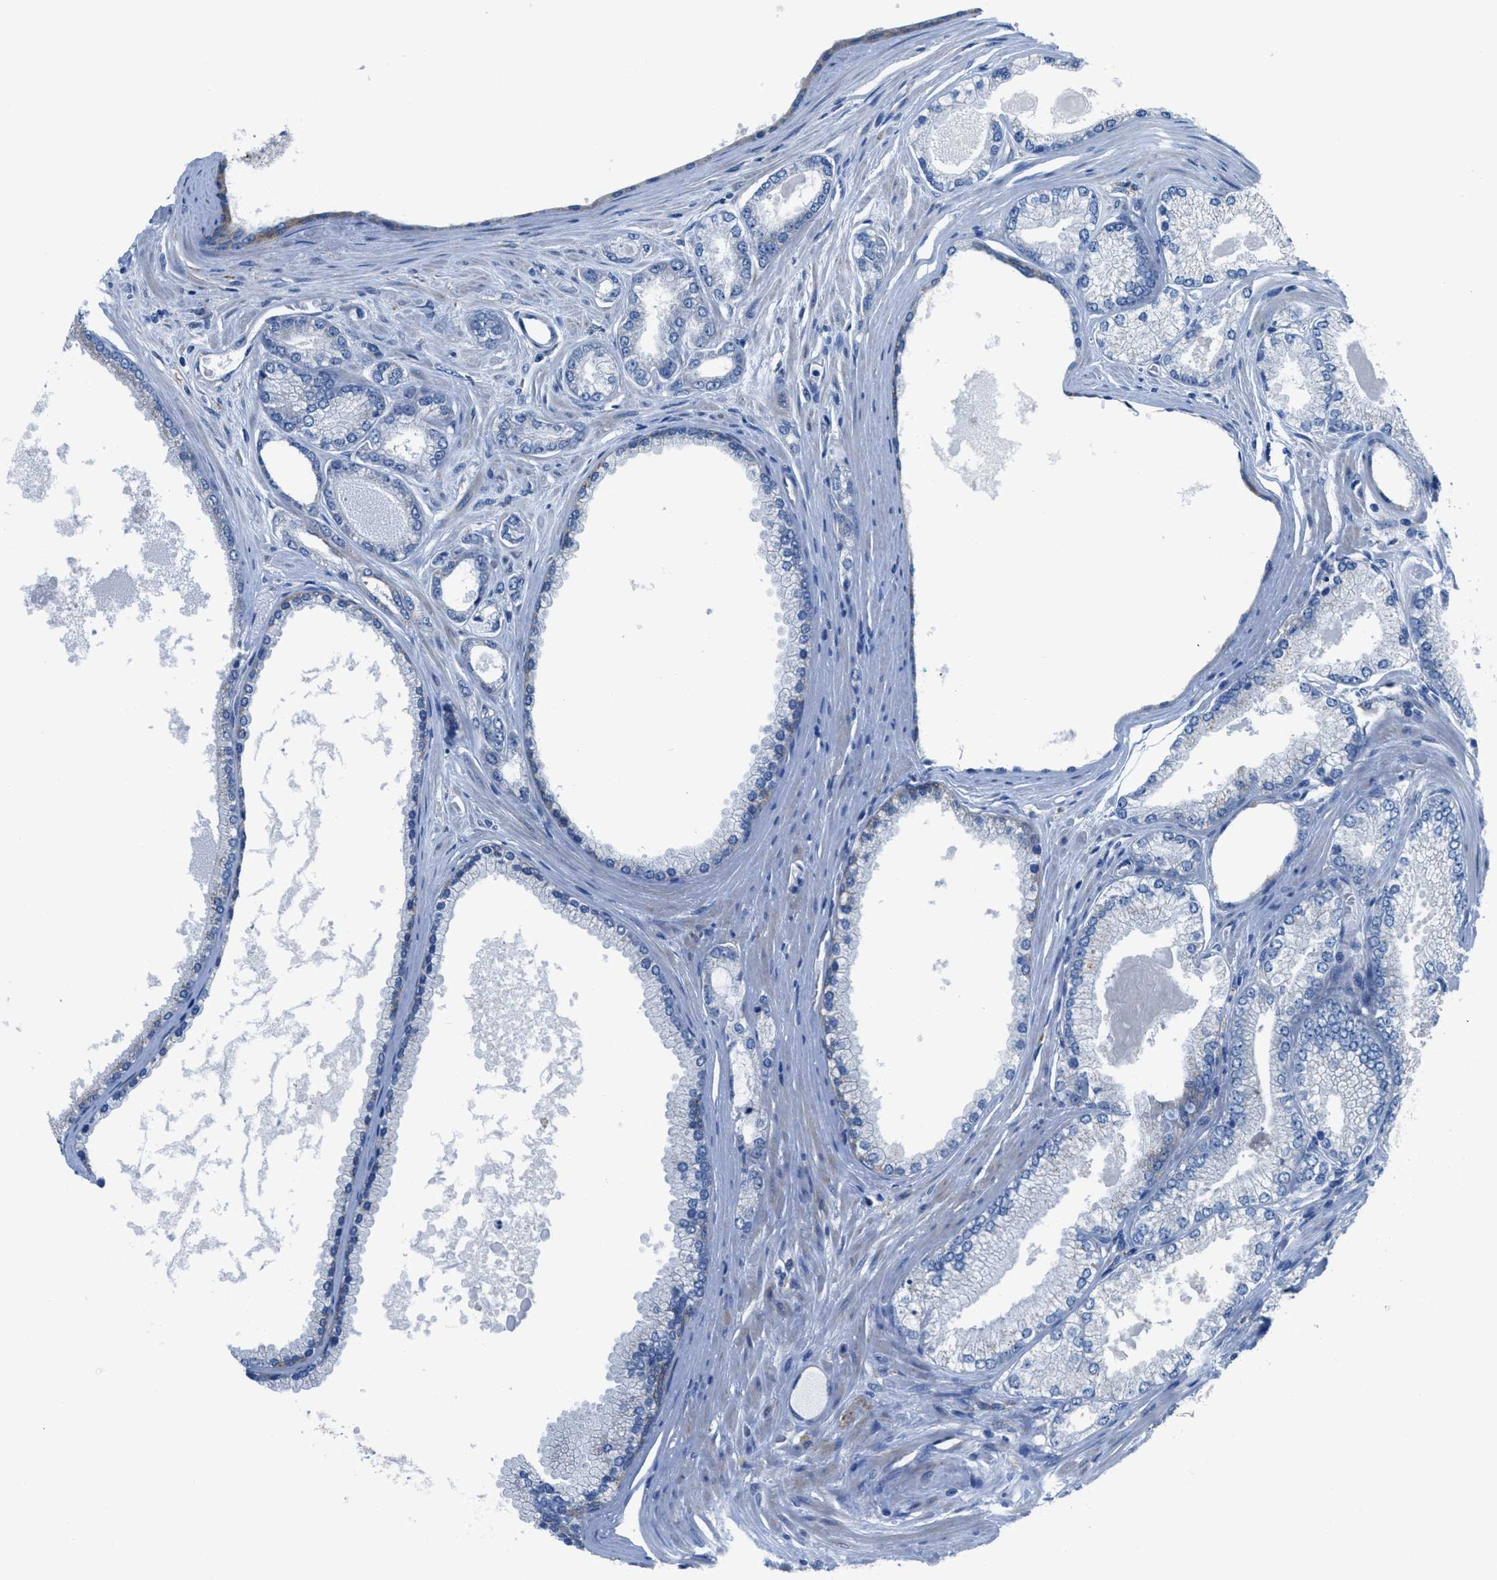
{"staining": {"intensity": "negative", "quantity": "none", "location": "none"}, "tissue": "prostate cancer", "cell_type": "Tumor cells", "image_type": "cancer", "snomed": [{"axis": "morphology", "description": "Adenocarcinoma, High grade"}, {"axis": "topography", "description": "Prostate"}], "caption": "An image of prostate cancer (adenocarcinoma (high-grade)) stained for a protein displays no brown staining in tumor cells. Nuclei are stained in blue.", "gene": "EGFR", "patient": {"sex": "male", "age": 71}}